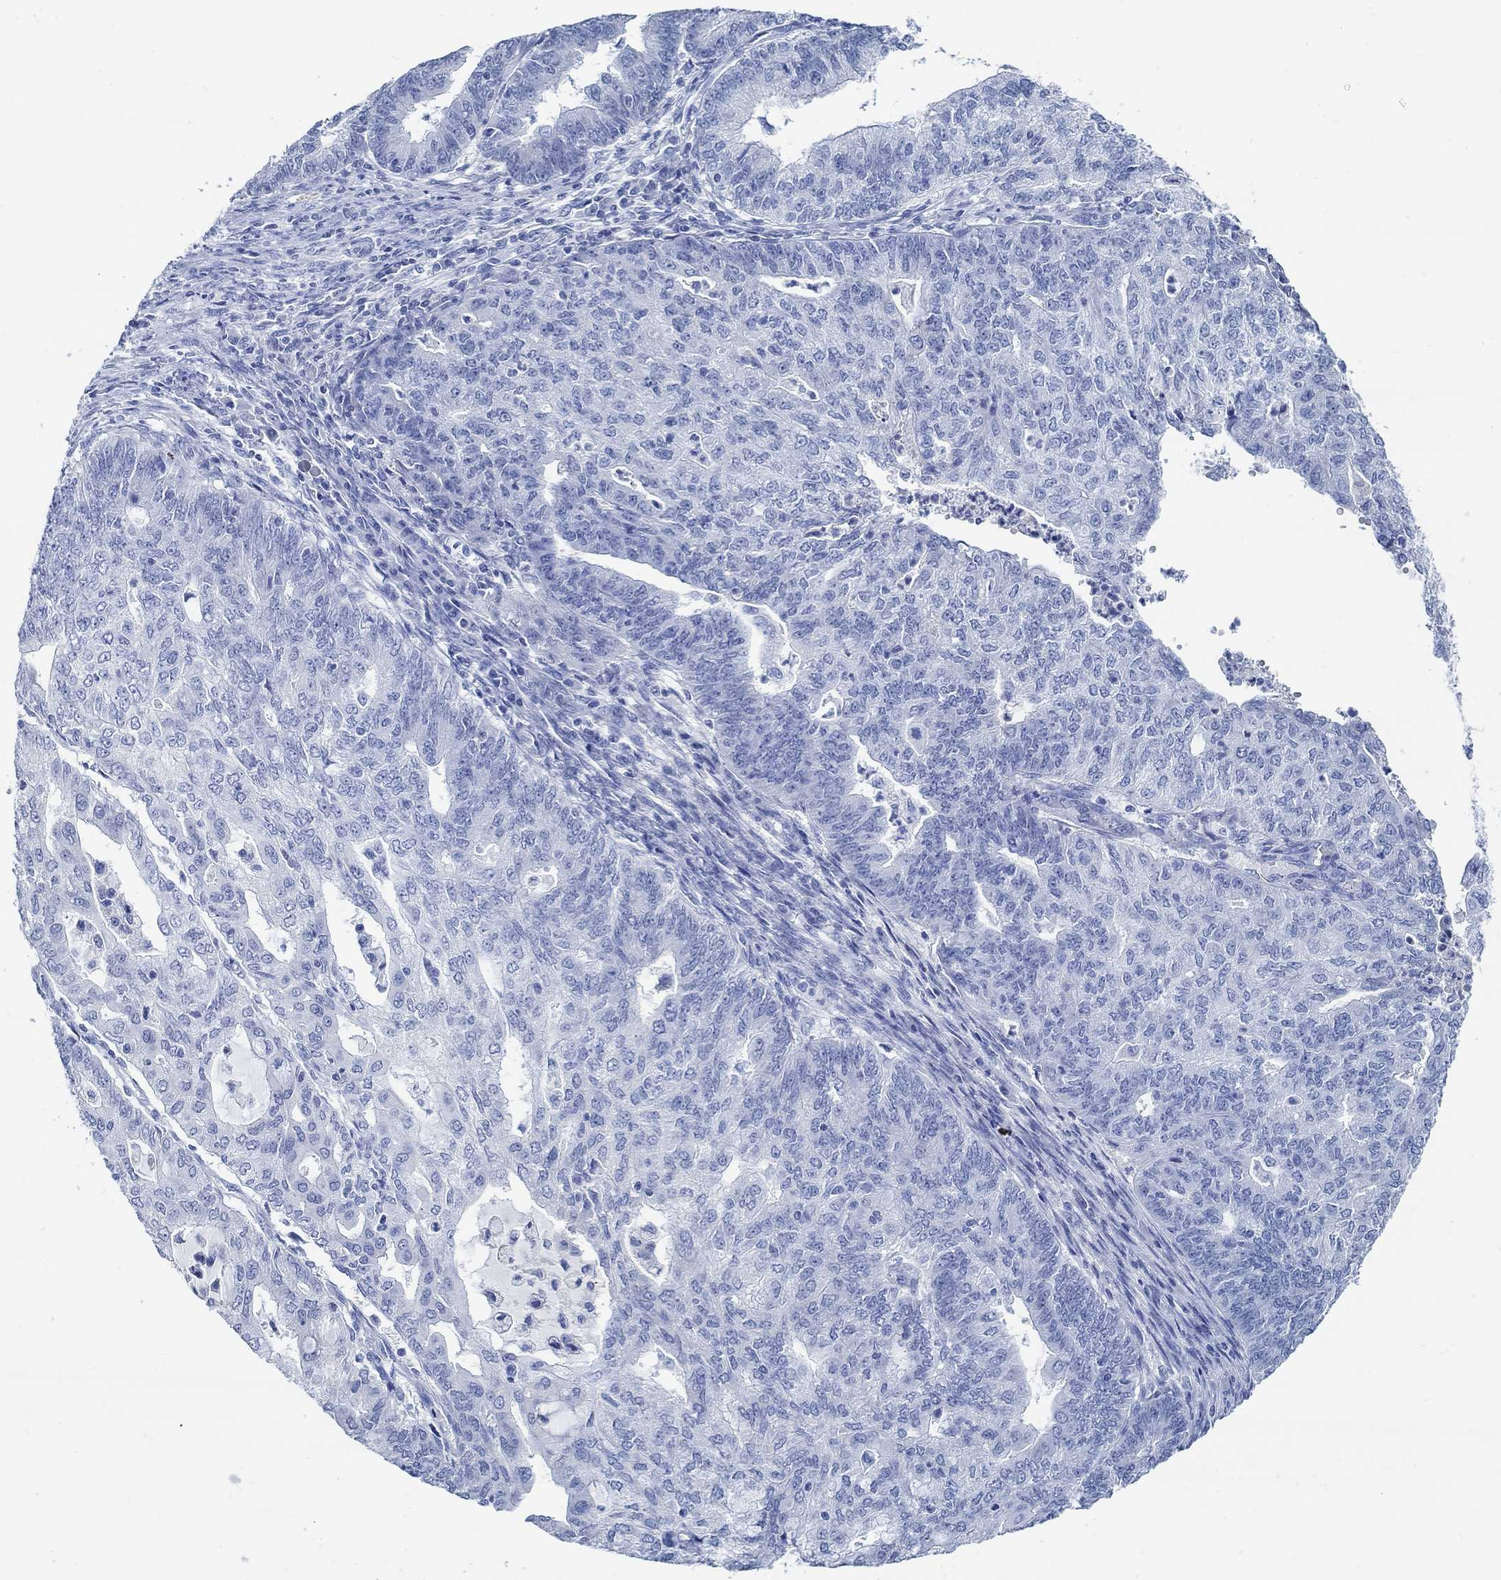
{"staining": {"intensity": "negative", "quantity": "none", "location": "none"}, "tissue": "endometrial cancer", "cell_type": "Tumor cells", "image_type": "cancer", "snomed": [{"axis": "morphology", "description": "Adenocarcinoma, NOS"}, {"axis": "topography", "description": "Endometrium"}], "caption": "The IHC histopathology image has no significant staining in tumor cells of endometrial adenocarcinoma tissue. Brightfield microscopy of IHC stained with DAB (brown) and hematoxylin (blue), captured at high magnification.", "gene": "SLC45A1", "patient": {"sex": "female", "age": 82}}